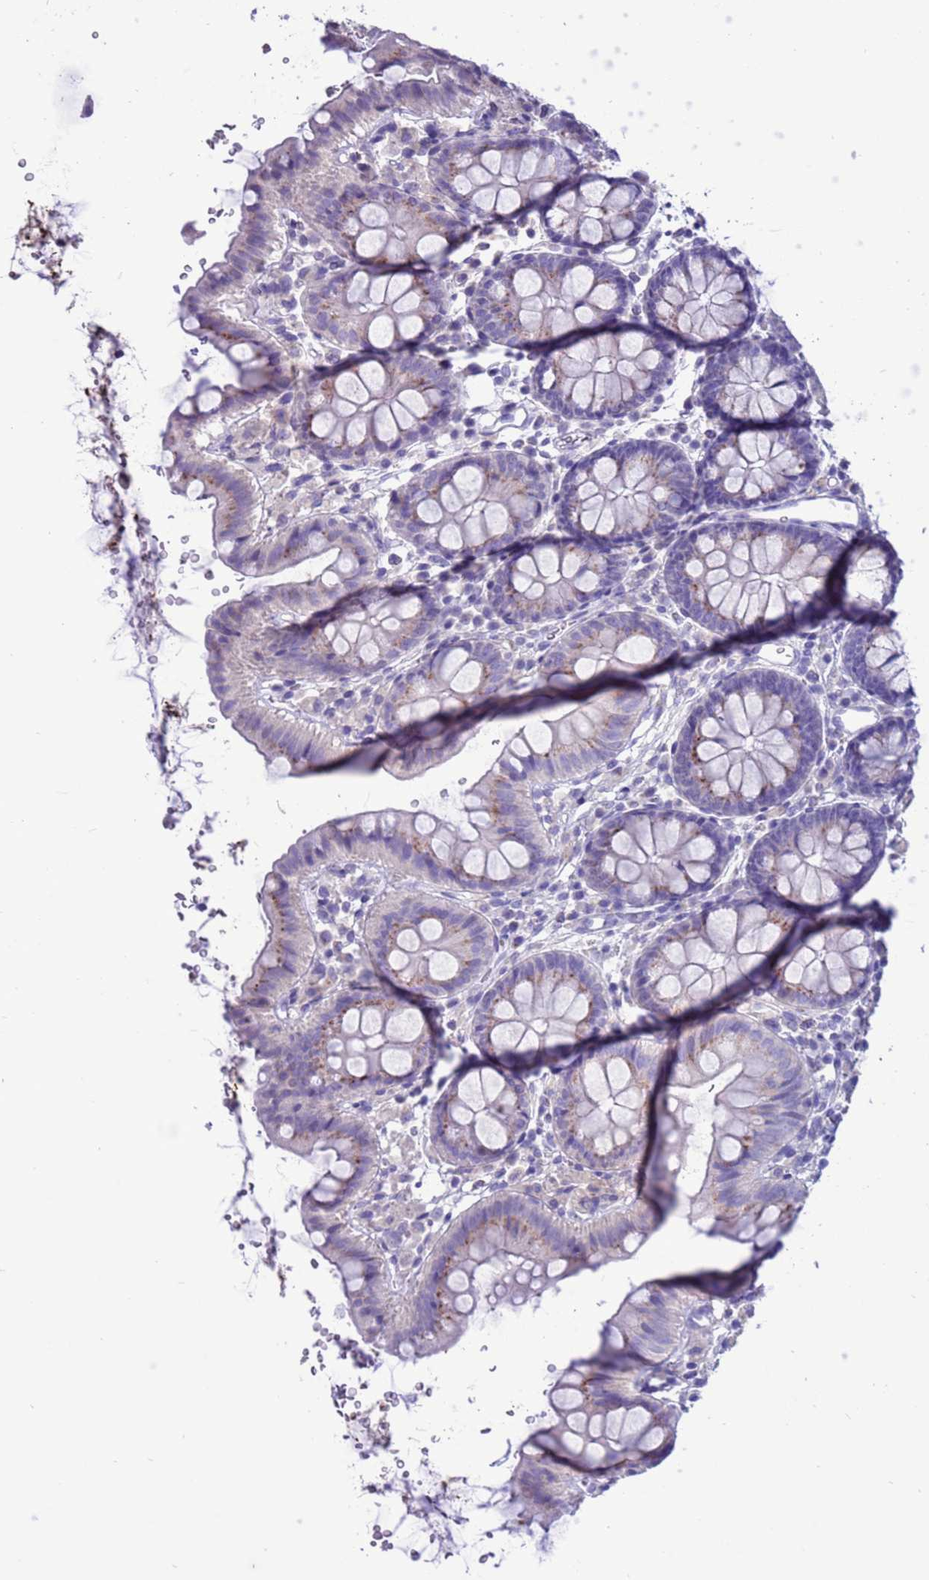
{"staining": {"intensity": "negative", "quantity": "none", "location": "none"}, "tissue": "colon", "cell_type": "Endothelial cells", "image_type": "normal", "snomed": [{"axis": "morphology", "description": "Normal tissue, NOS"}, {"axis": "topography", "description": "Colon"}], "caption": "Endothelial cells show no significant protein expression in normal colon. (Stains: DAB (3,3'-diaminobenzidine) IHC with hematoxylin counter stain, Microscopy: brightfield microscopy at high magnification).", "gene": "PDE10A", "patient": {"sex": "male", "age": 75}}